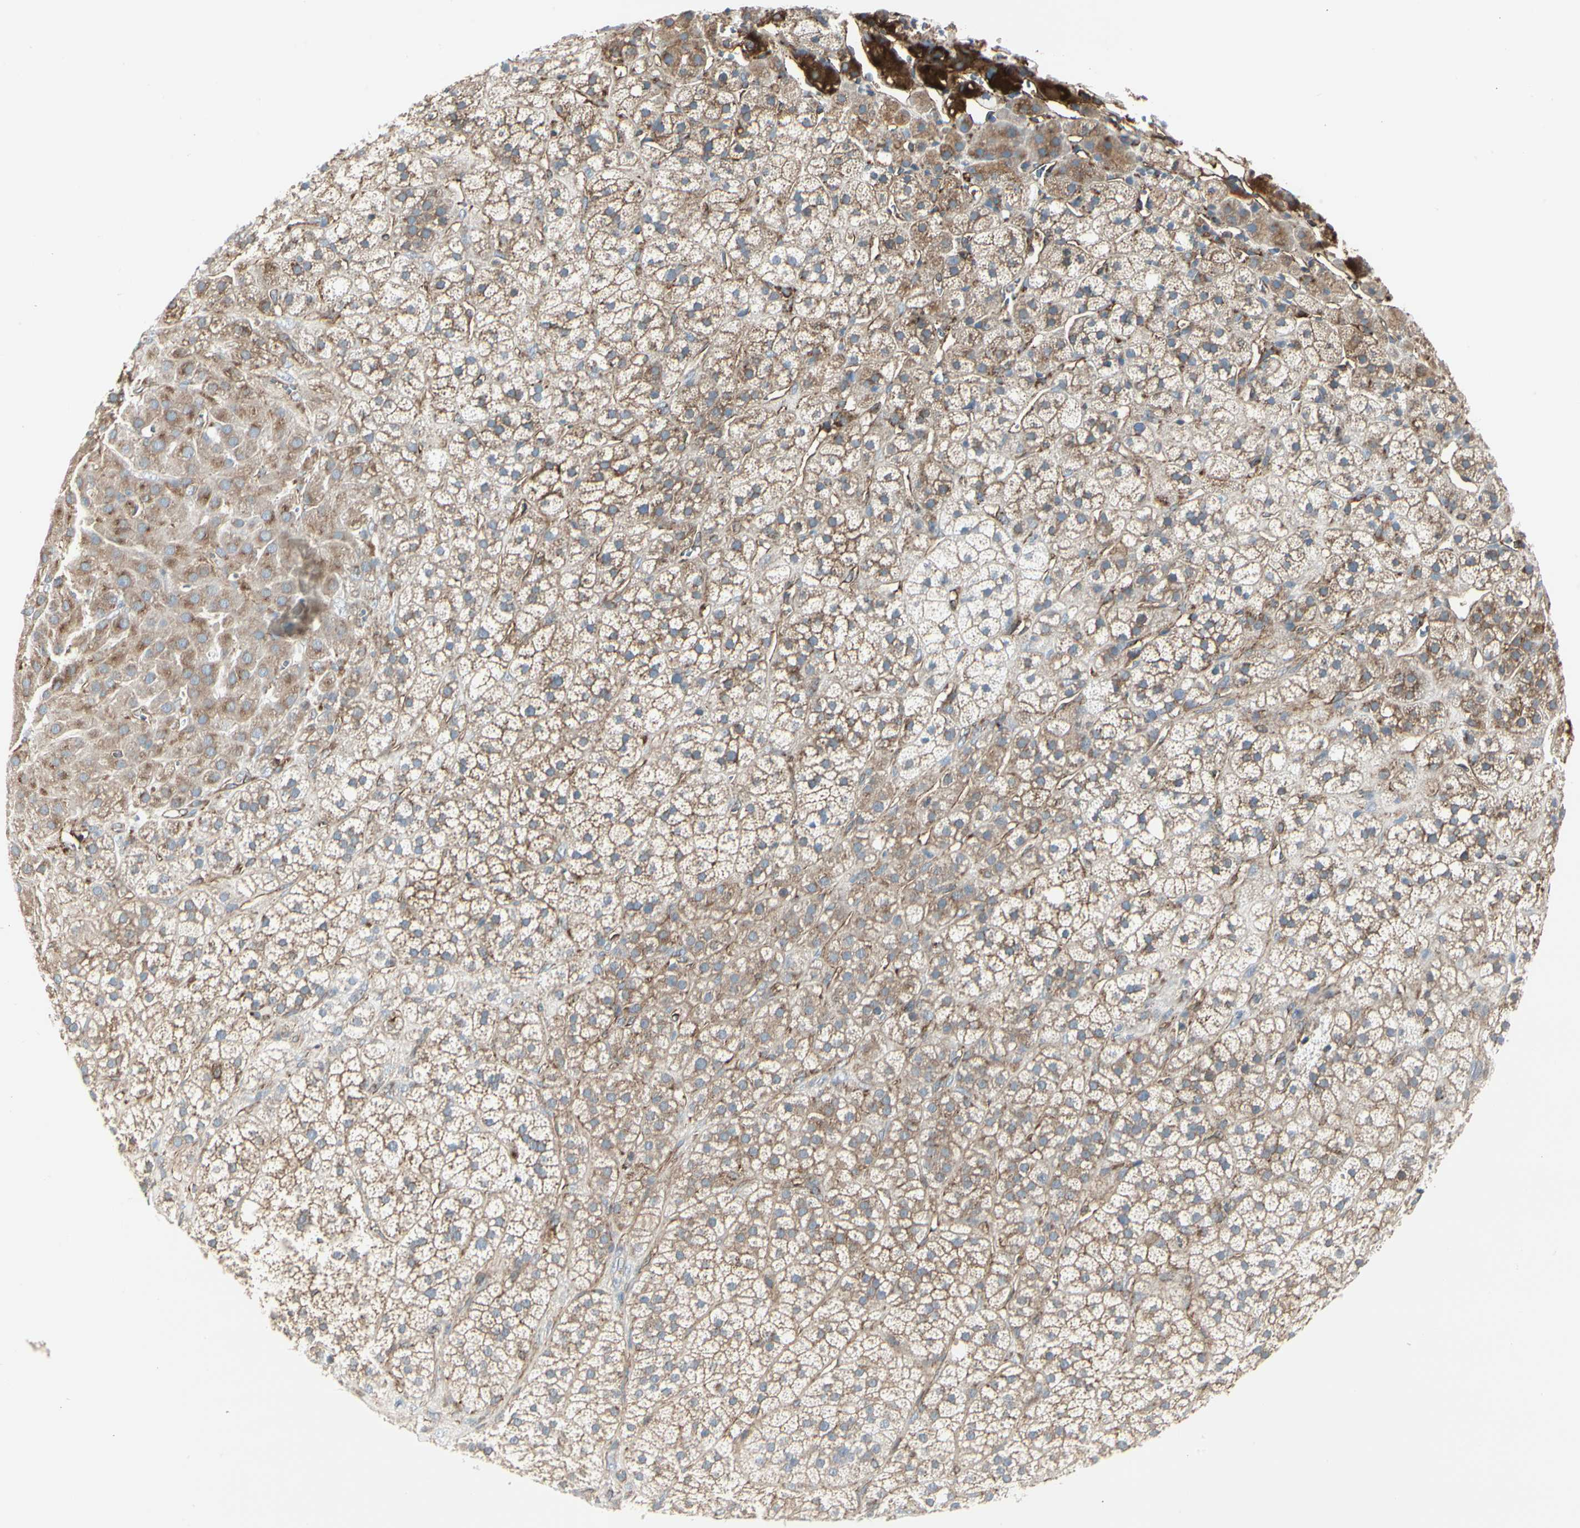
{"staining": {"intensity": "moderate", "quantity": "25%-75%", "location": "cytoplasmic/membranous"}, "tissue": "adrenal gland", "cell_type": "Glandular cells", "image_type": "normal", "snomed": [{"axis": "morphology", "description": "Normal tissue, NOS"}, {"axis": "topography", "description": "Adrenal gland"}], "caption": "The micrograph demonstrates immunohistochemical staining of benign adrenal gland. There is moderate cytoplasmic/membranous staining is appreciated in about 25%-75% of glandular cells. The protein is stained brown, and the nuclei are stained in blue (DAB IHC with brightfield microscopy, high magnification).", "gene": "ATP6V1B2", "patient": {"sex": "male", "age": 56}}